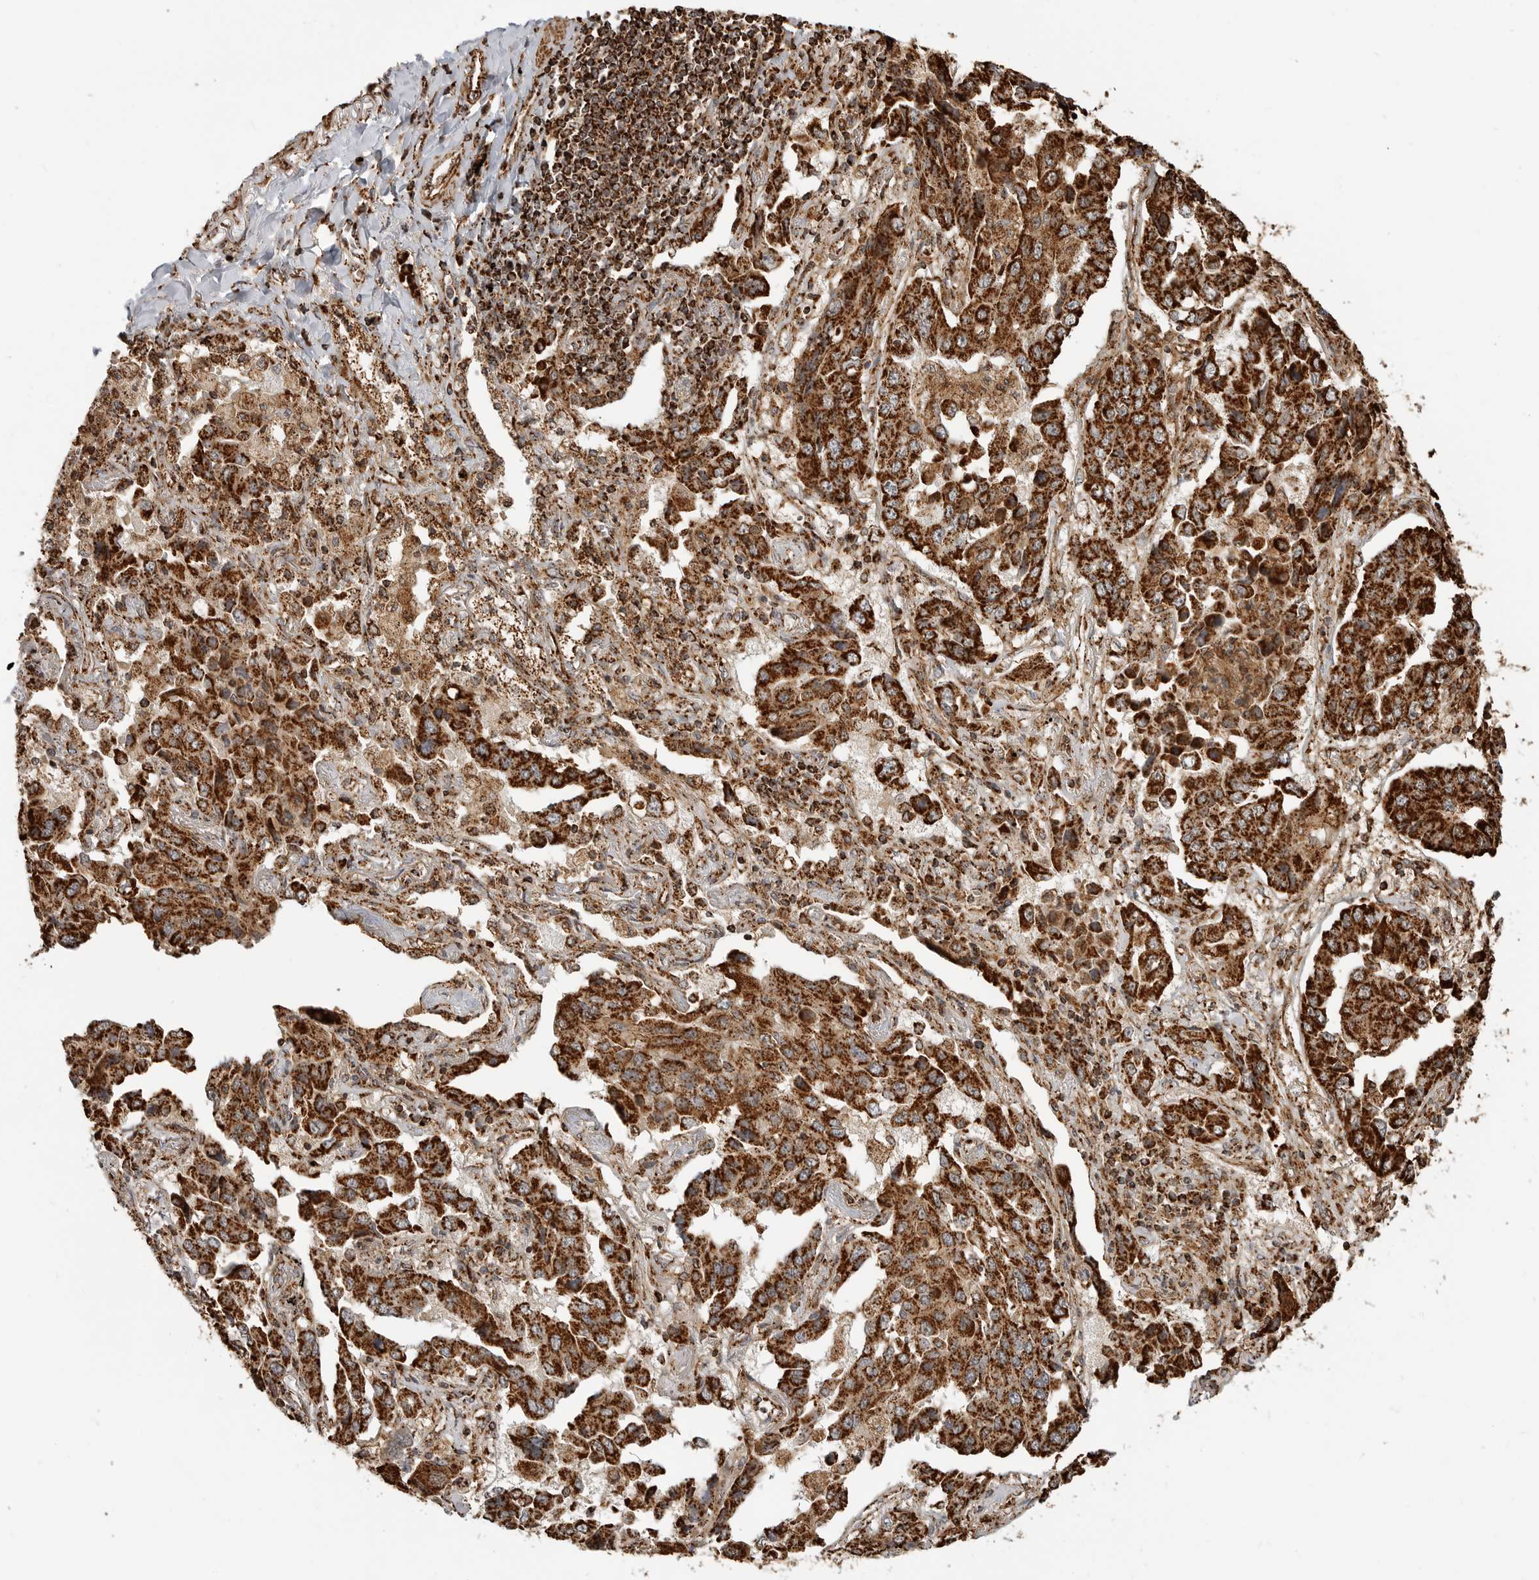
{"staining": {"intensity": "strong", "quantity": ">75%", "location": "cytoplasmic/membranous"}, "tissue": "lung cancer", "cell_type": "Tumor cells", "image_type": "cancer", "snomed": [{"axis": "morphology", "description": "Adenocarcinoma, NOS"}, {"axis": "topography", "description": "Lung"}], "caption": "Immunohistochemical staining of lung cancer (adenocarcinoma) demonstrates high levels of strong cytoplasmic/membranous positivity in about >75% of tumor cells.", "gene": "BMP2K", "patient": {"sex": "female", "age": 65}}